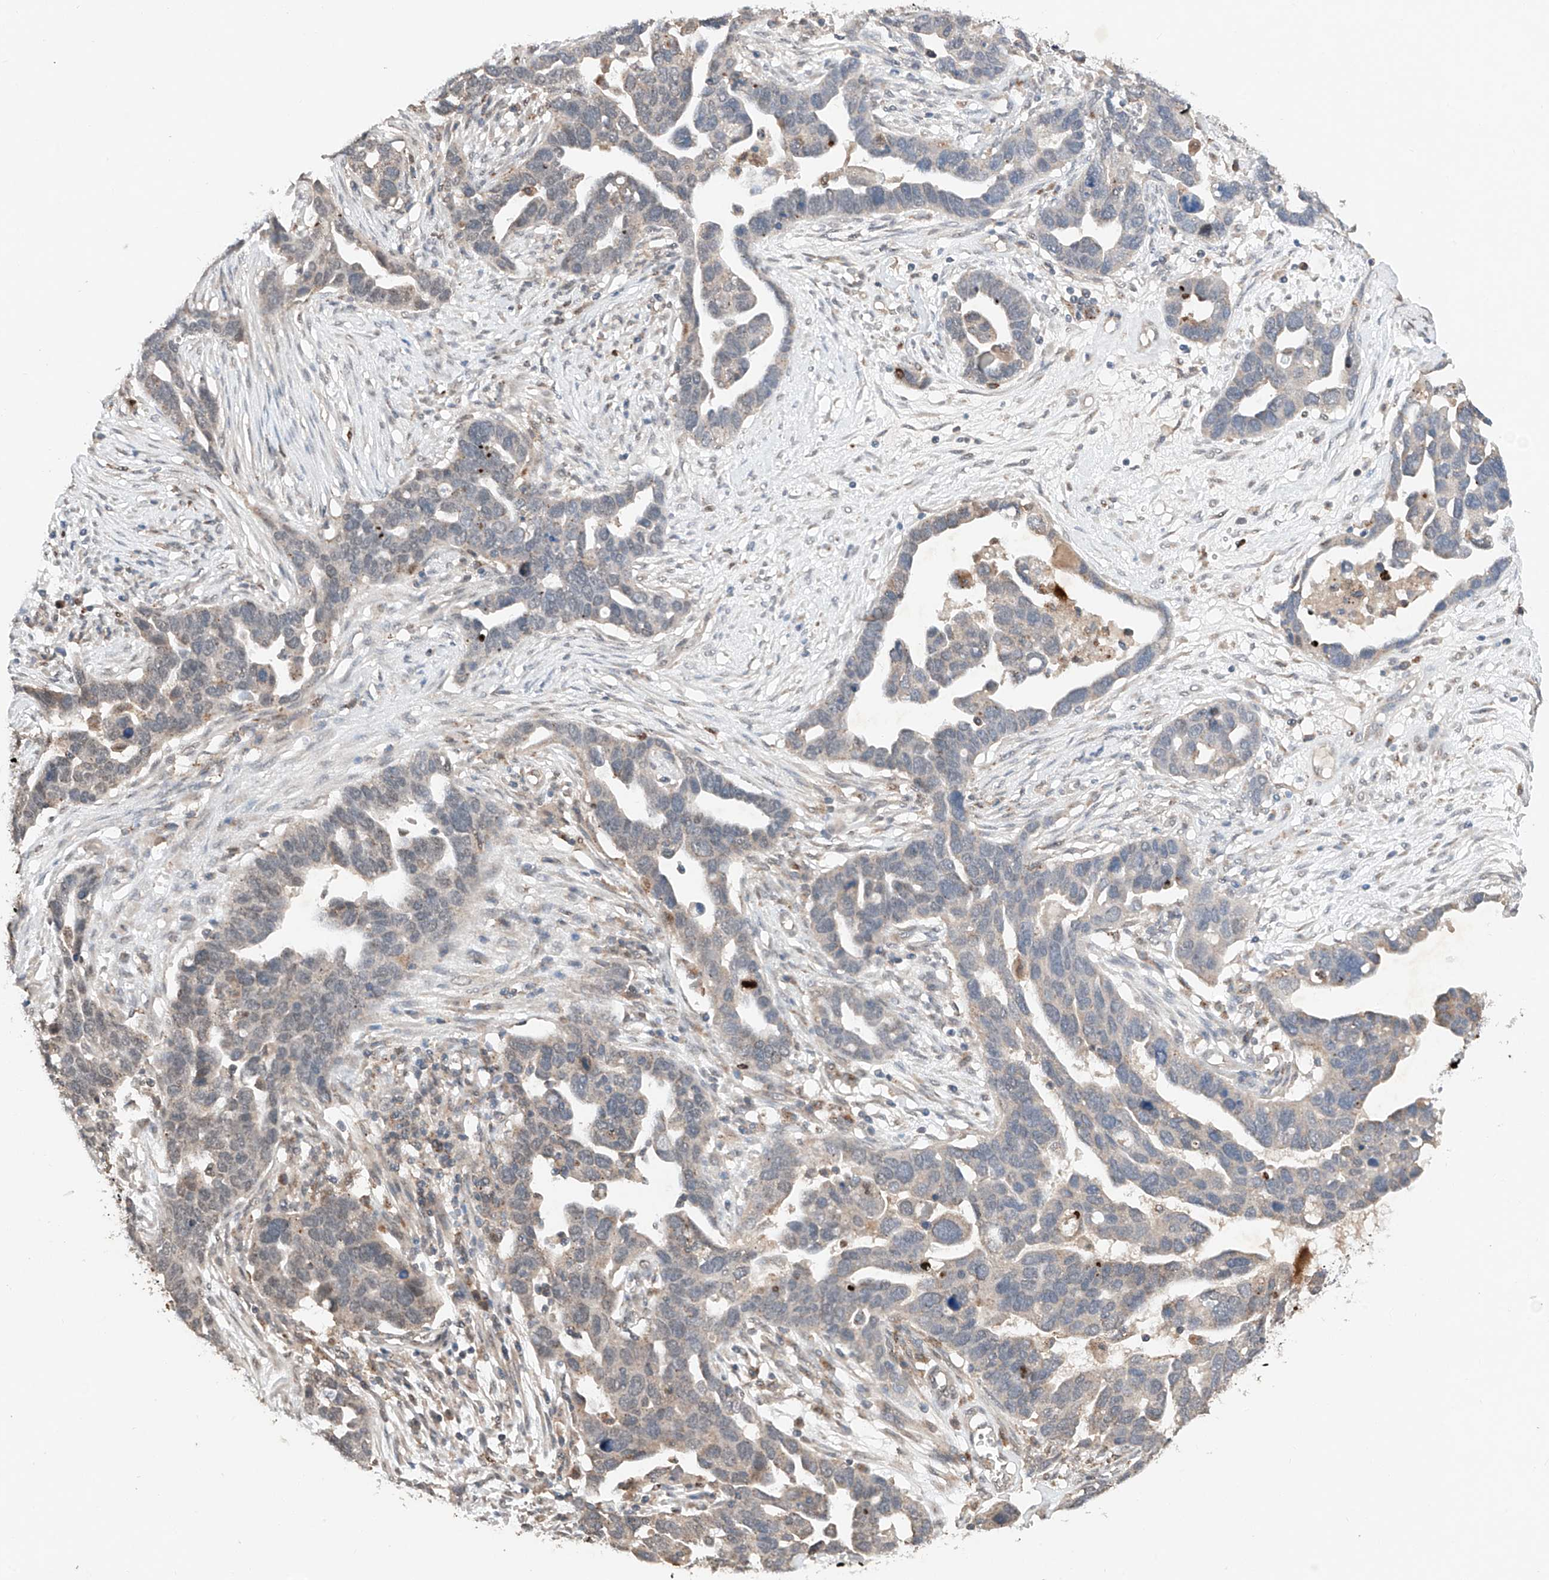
{"staining": {"intensity": "negative", "quantity": "none", "location": "none"}, "tissue": "ovarian cancer", "cell_type": "Tumor cells", "image_type": "cancer", "snomed": [{"axis": "morphology", "description": "Cystadenocarcinoma, serous, NOS"}, {"axis": "topography", "description": "Ovary"}], "caption": "This photomicrograph is of ovarian serous cystadenocarcinoma stained with IHC to label a protein in brown with the nuclei are counter-stained blue. There is no staining in tumor cells.", "gene": "TBX4", "patient": {"sex": "female", "age": 54}}